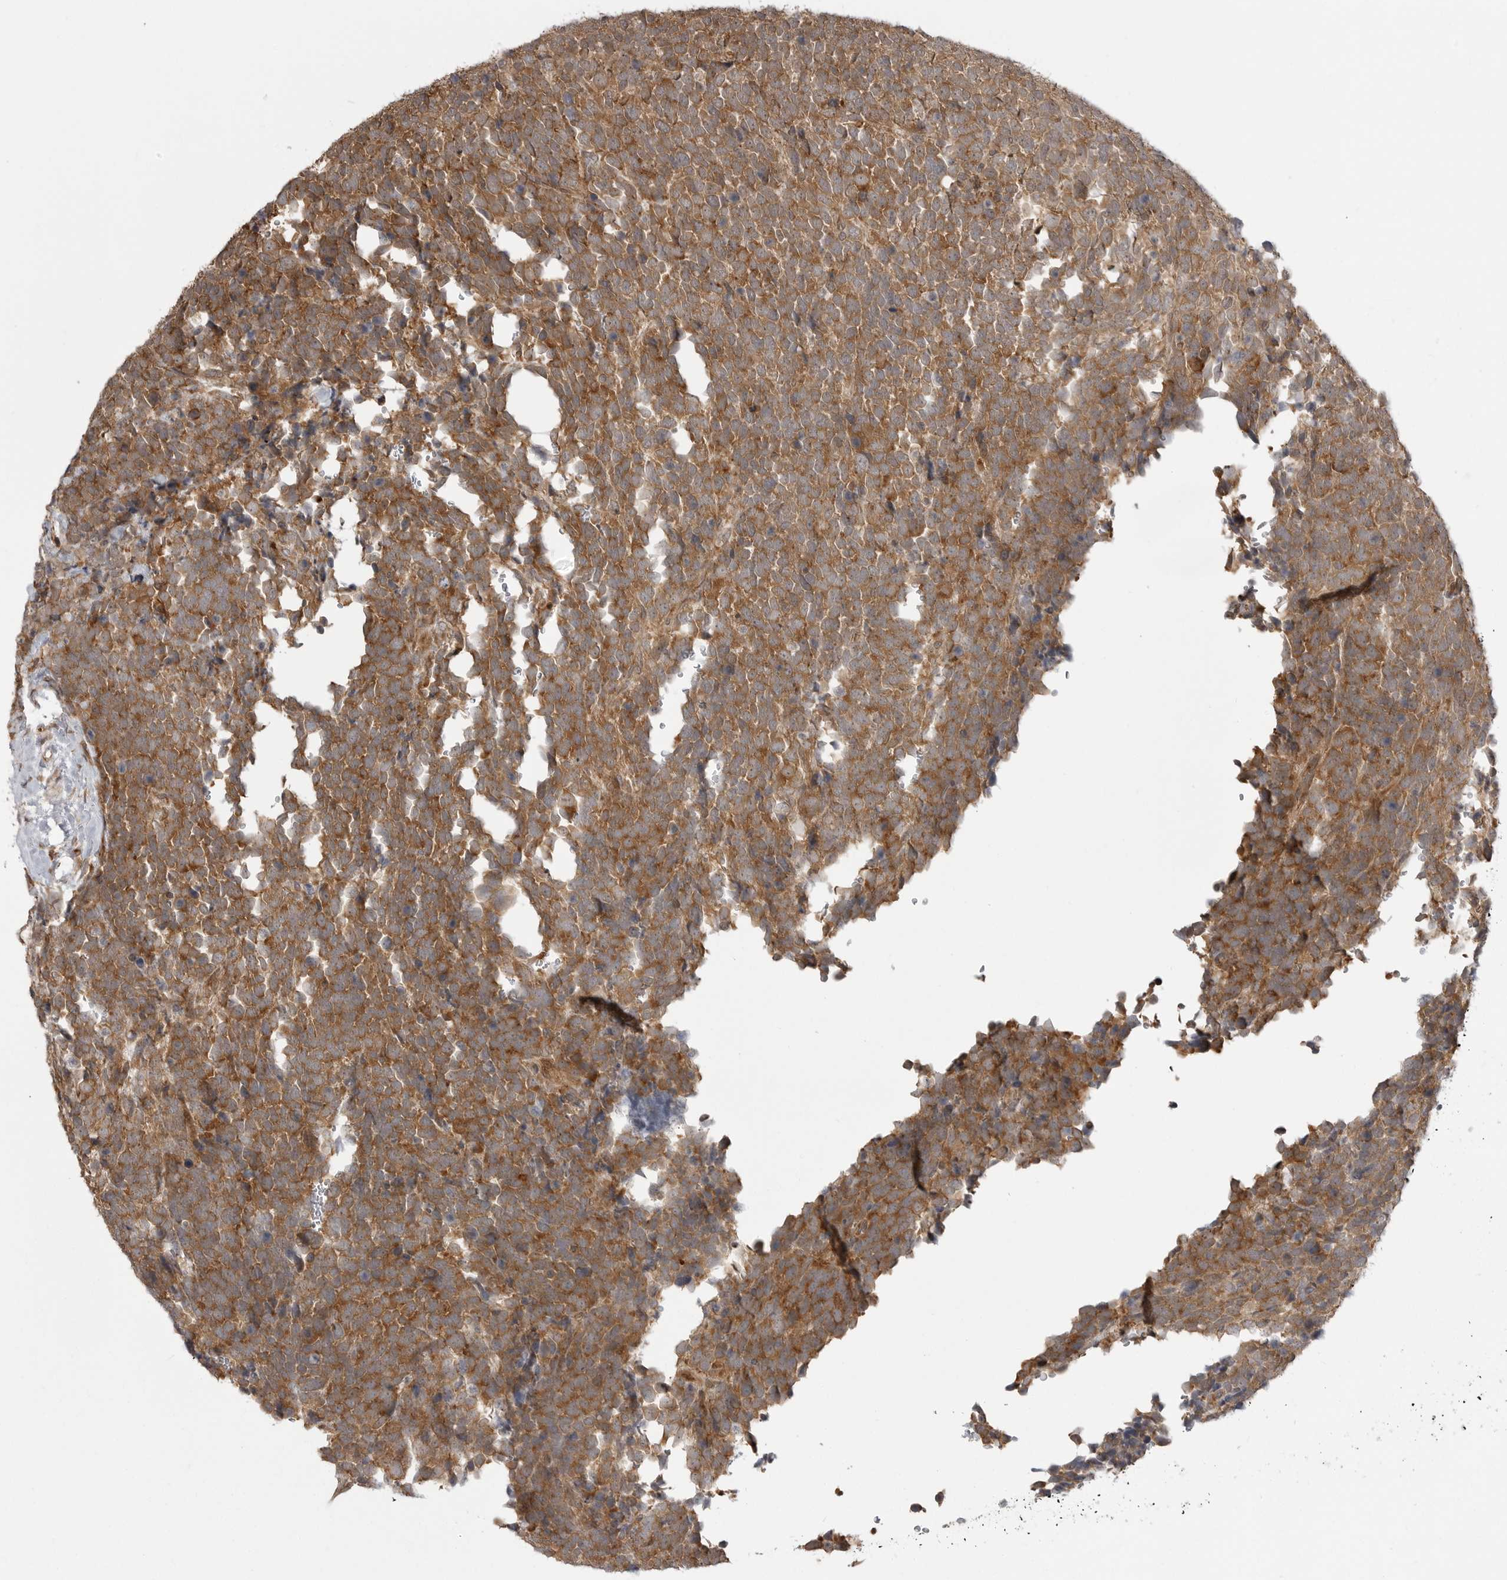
{"staining": {"intensity": "moderate", "quantity": ">75%", "location": "cytoplasmic/membranous"}, "tissue": "urothelial cancer", "cell_type": "Tumor cells", "image_type": "cancer", "snomed": [{"axis": "morphology", "description": "Urothelial carcinoma, High grade"}, {"axis": "topography", "description": "Urinary bladder"}], "caption": "Protein expression analysis of urothelial cancer reveals moderate cytoplasmic/membranous expression in about >75% of tumor cells. (IHC, brightfield microscopy, high magnification).", "gene": "FAT3", "patient": {"sex": "female", "age": 82}}